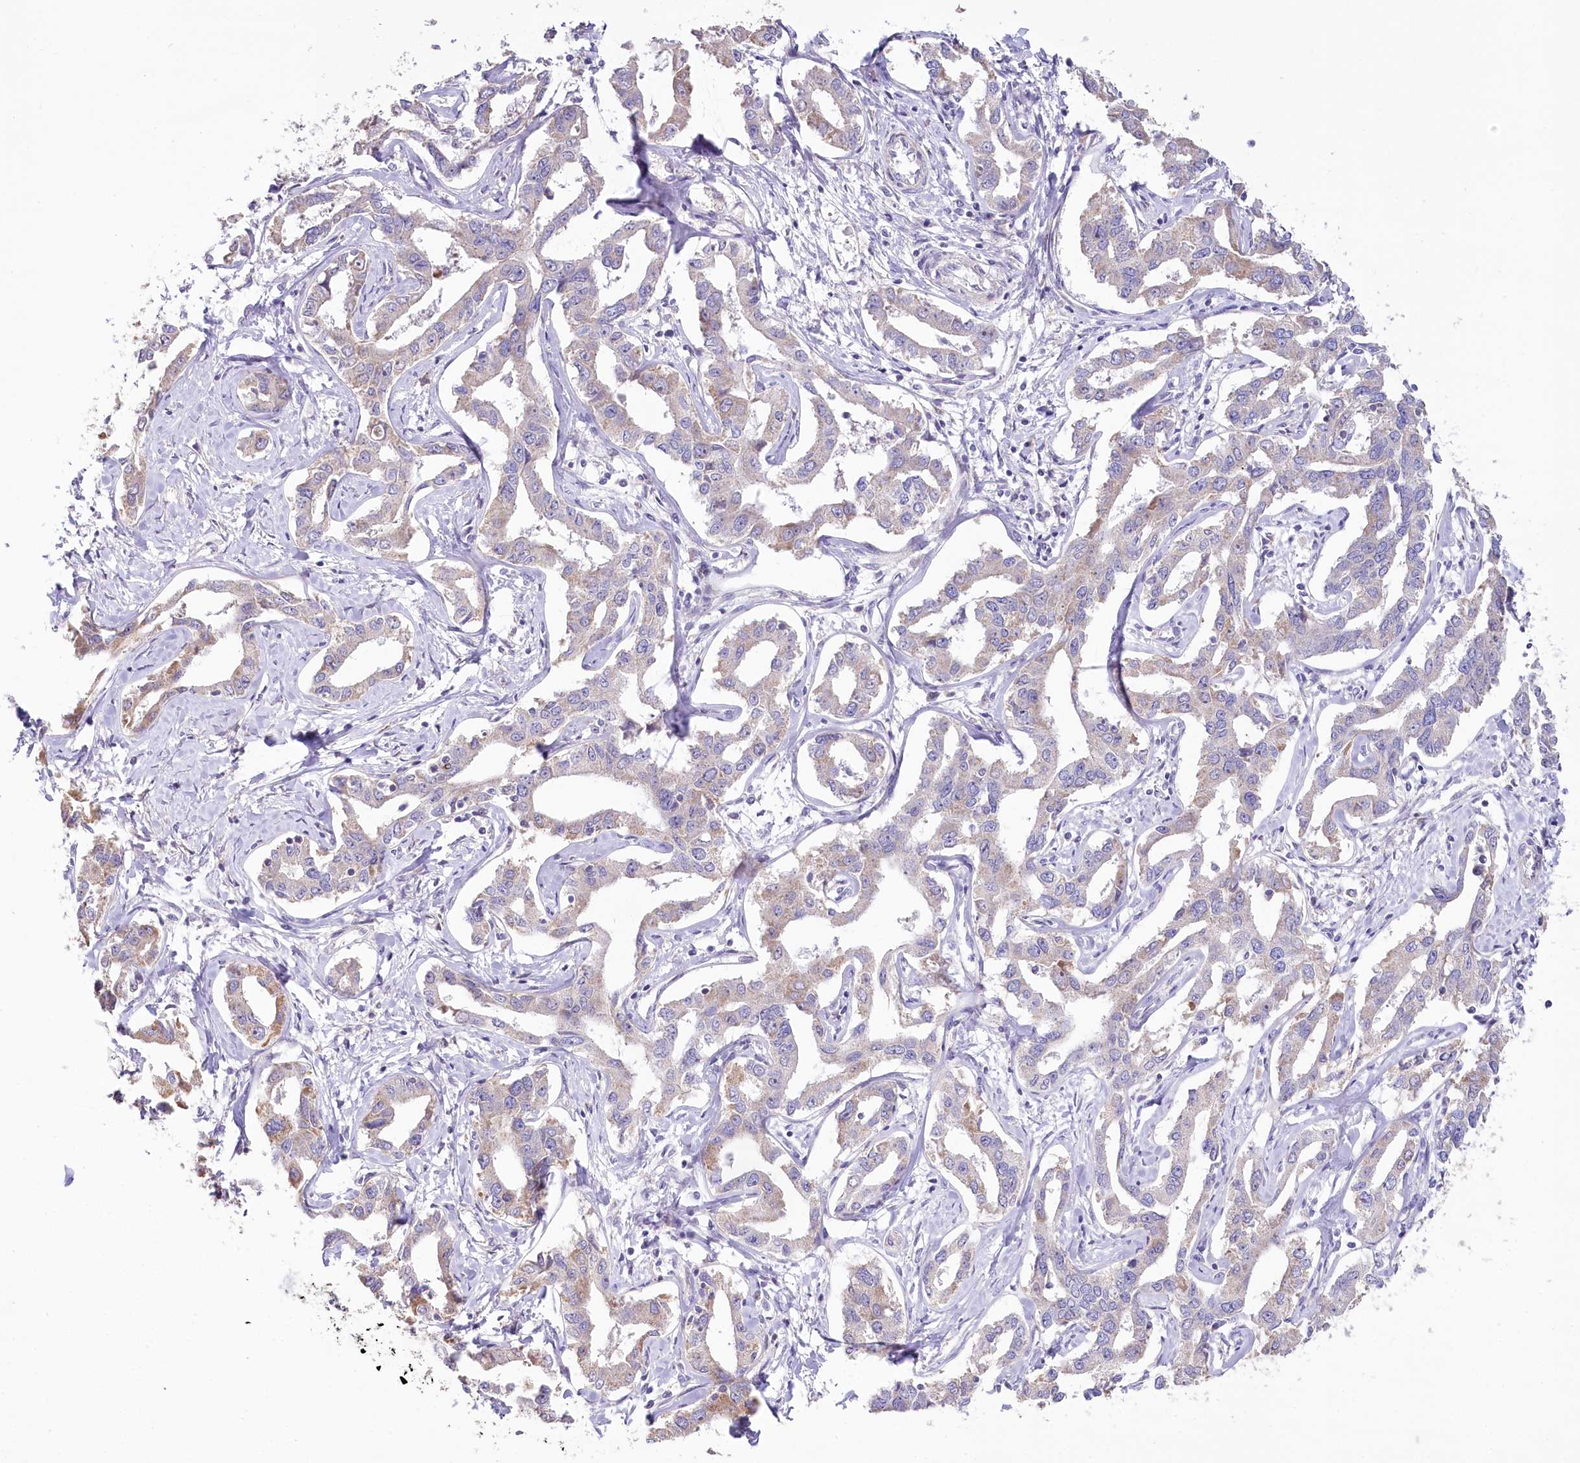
{"staining": {"intensity": "weak", "quantity": "<25%", "location": "cytoplasmic/membranous"}, "tissue": "liver cancer", "cell_type": "Tumor cells", "image_type": "cancer", "snomed": [{"axis": "morphology", "description": "Cholangiocarcinoma"}, {"axis": "topography", "description": "Liver"}], "caption": "Tumor cells show no significant staining in liver cancer. Nuclei are stained in blue.", "gene": "SLC6A11", "patient": {"sex": "male", "age": 59}}